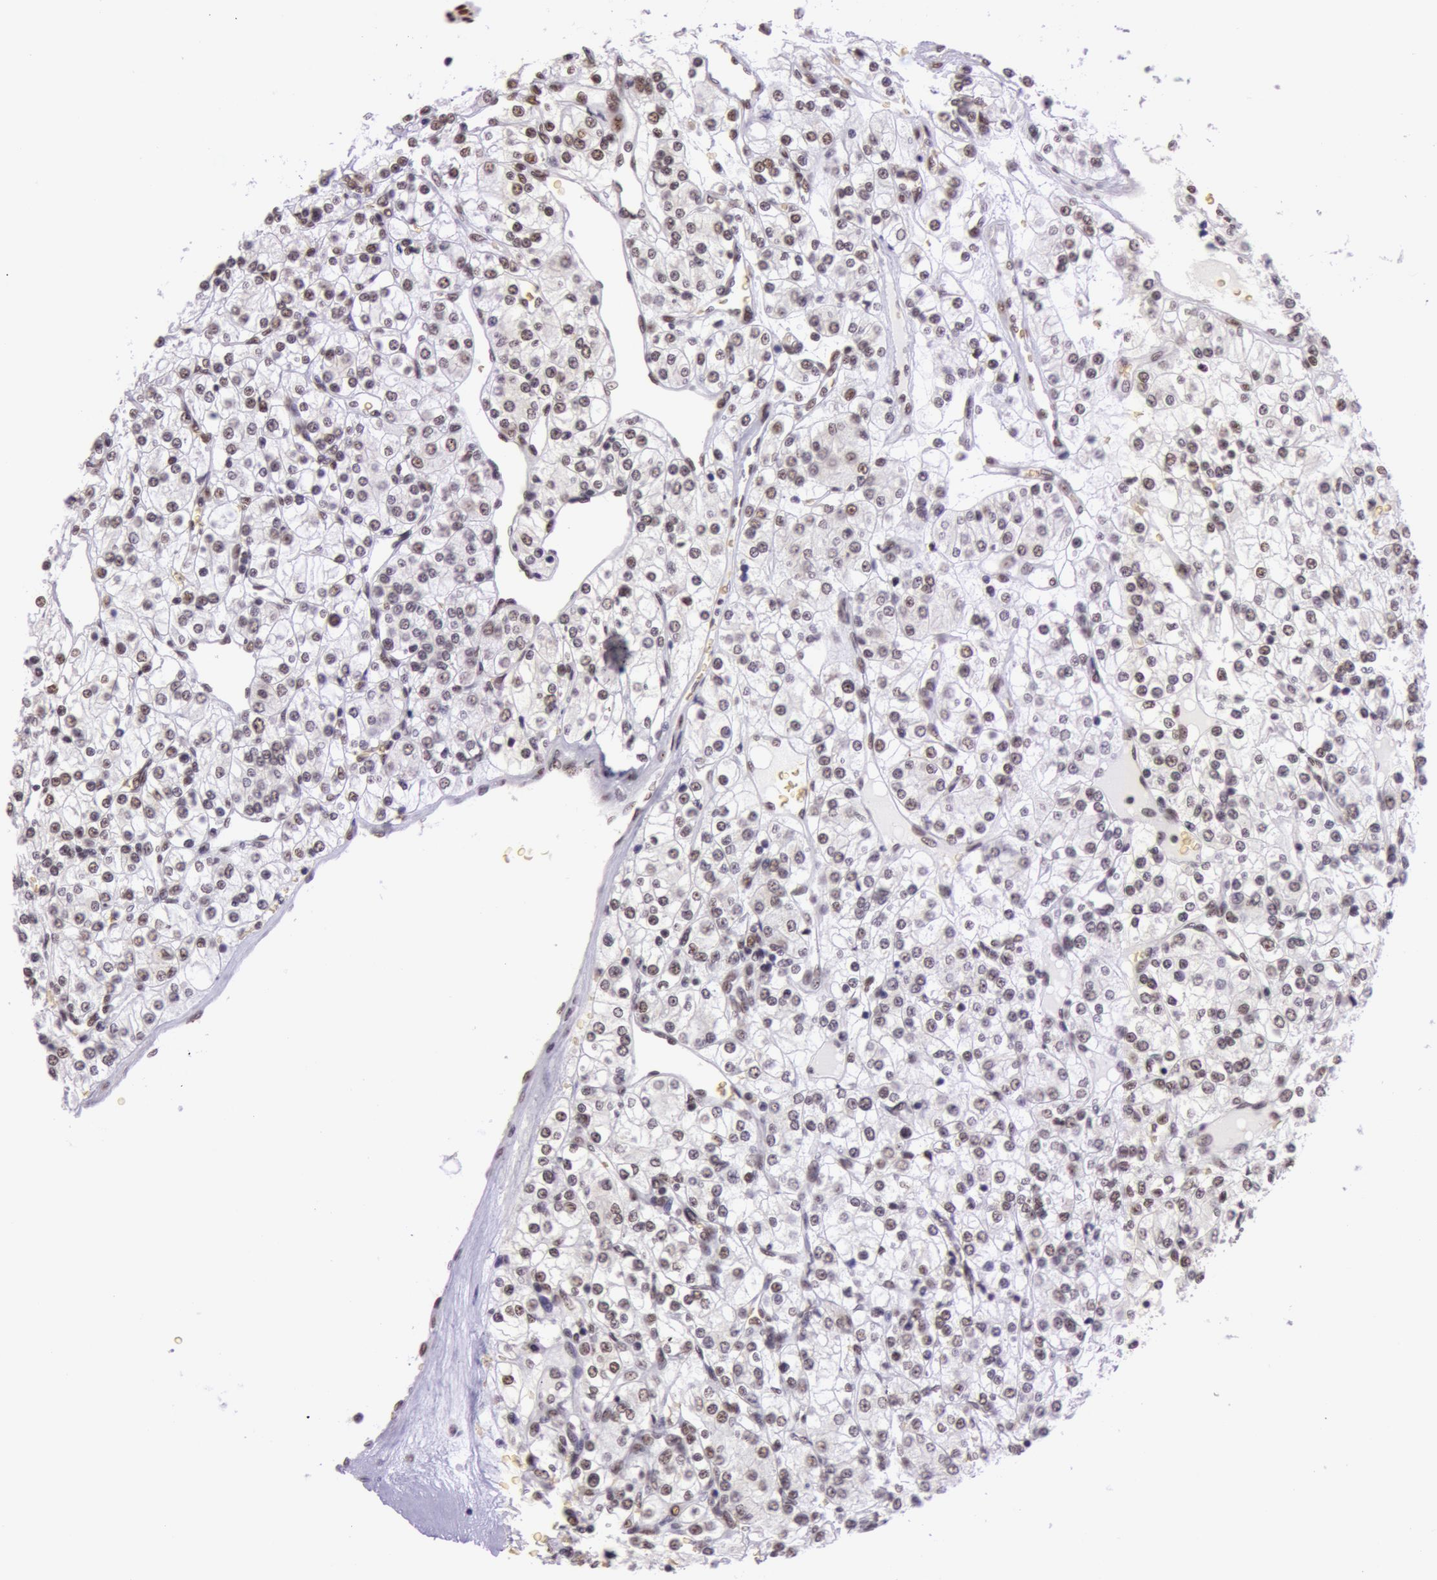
{"staining": {"intensity": "moderate", "quantity": ">75%", "location": "nuclear"}, "tissue": "renal cancer", "cell_type": "Tumor cells", "image_type": "cancer", "snomed": [{"axis": "morphology", "description": "Adenocarcinoma, NOS"}, {"axis": "topography", "description": "Kidney"}], "caption": "Immunohistochemical staining of human adenocarcinoma (renal) reveals medium levels of moderate nuclear expression in approximately >75% of tumor cells.", "gene": "NBN", "patient": {"sex": "female", "age": 62}}